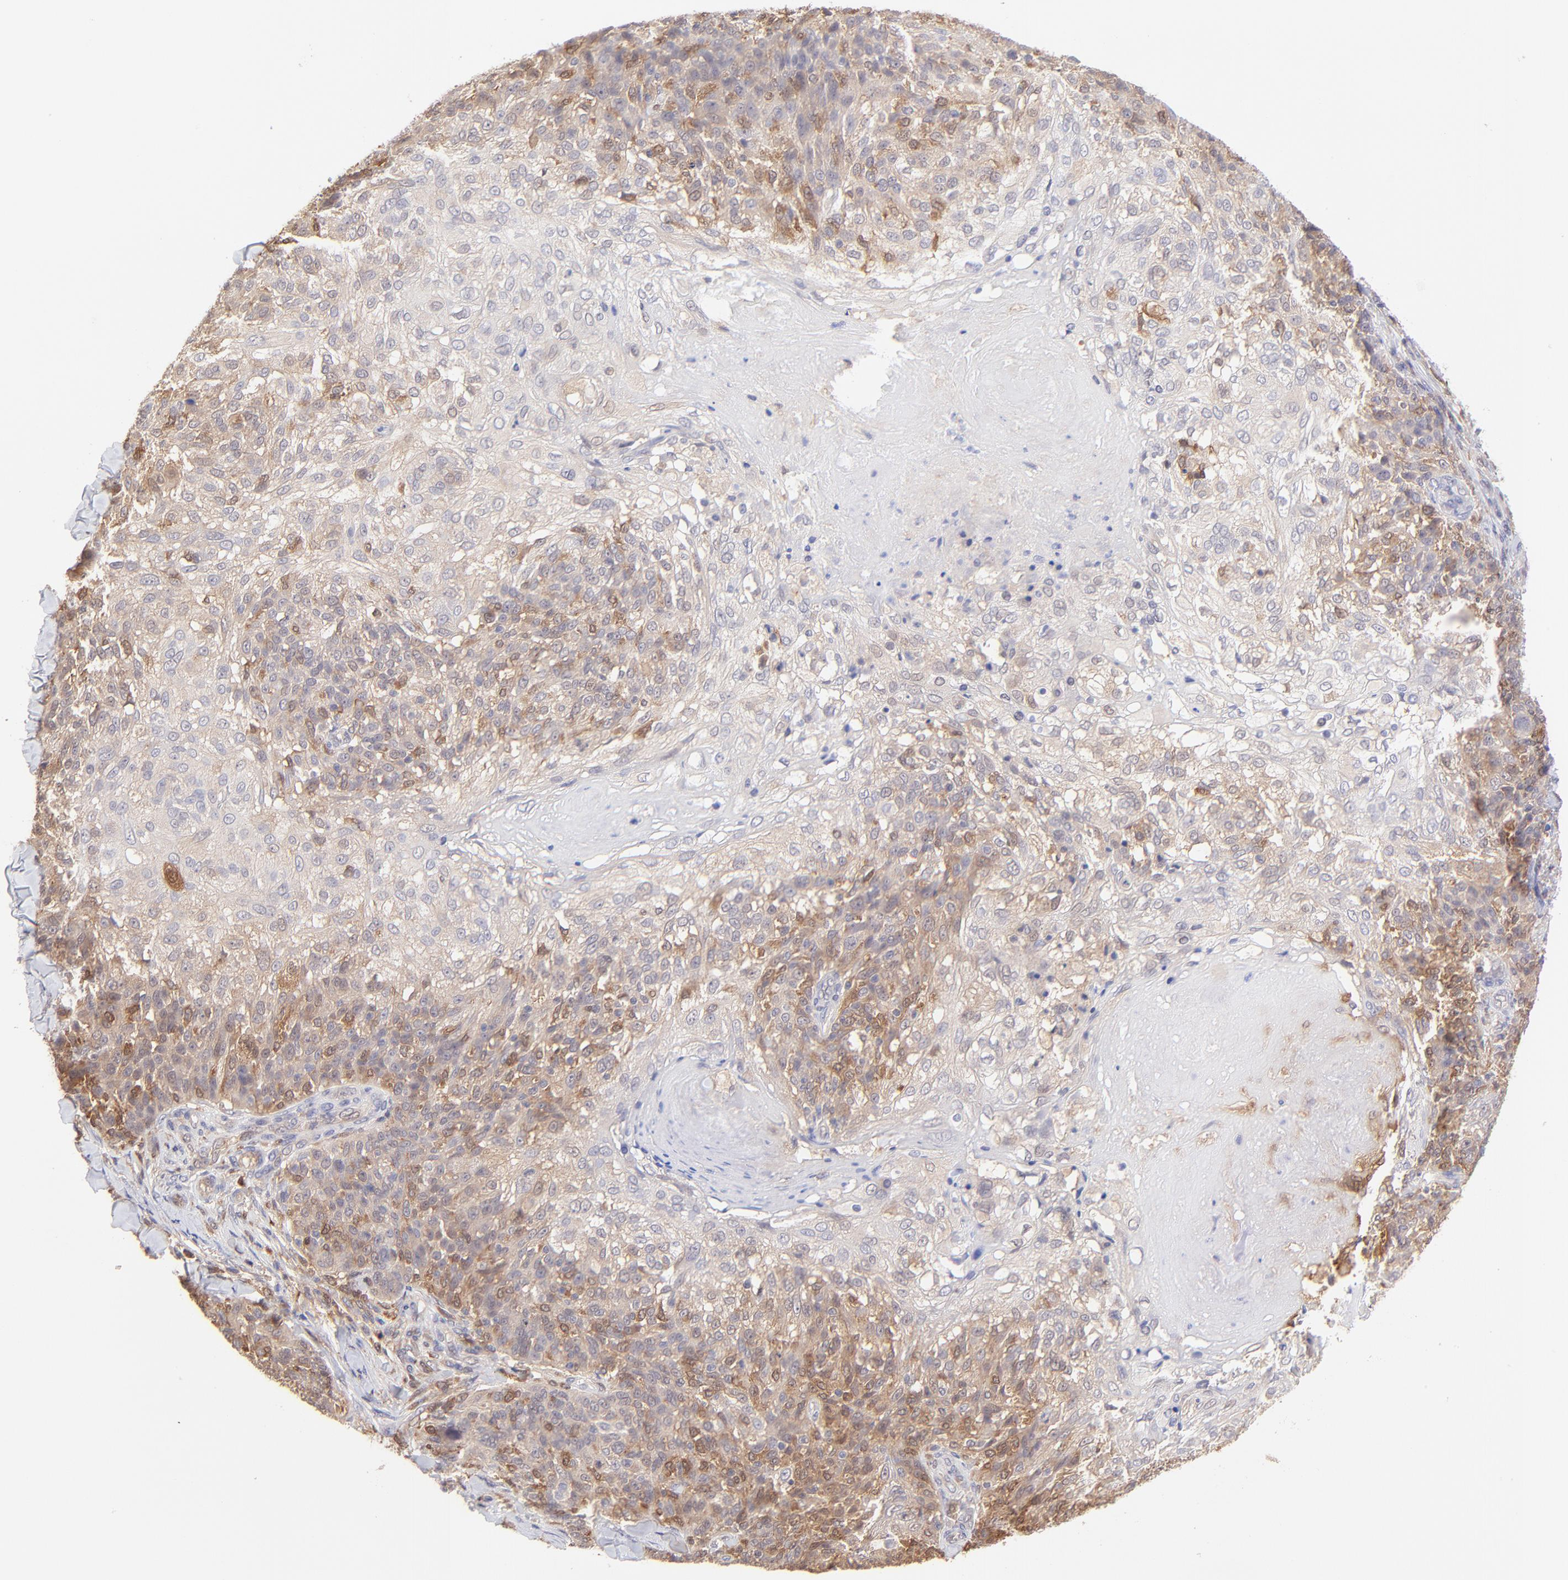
{"staining": {"intensity": "weak", "quantity": ">75%", "location": "cytoplasmic/membranous"}, "tissue": "skin cancer", "cell_type": "Tumor cells", "image_type": "cancer", "snomed": [{"axis": "morphology", "description": "Normal tissue, NOS"}, {"axis": "morphology", "description": "Squamous cell carcinoma, NOS"}, {"axis": "topography", "description": "Skin"}], "caption": "There is low levels of weak cytoplasmic/membranous expression in tumor cells of squamous cell carcinoma (skin), as demonstrated by immunohistochemical staining (brown color).", "gene": "HYAL1", "patient": {"sex": "female", "age": 83}}